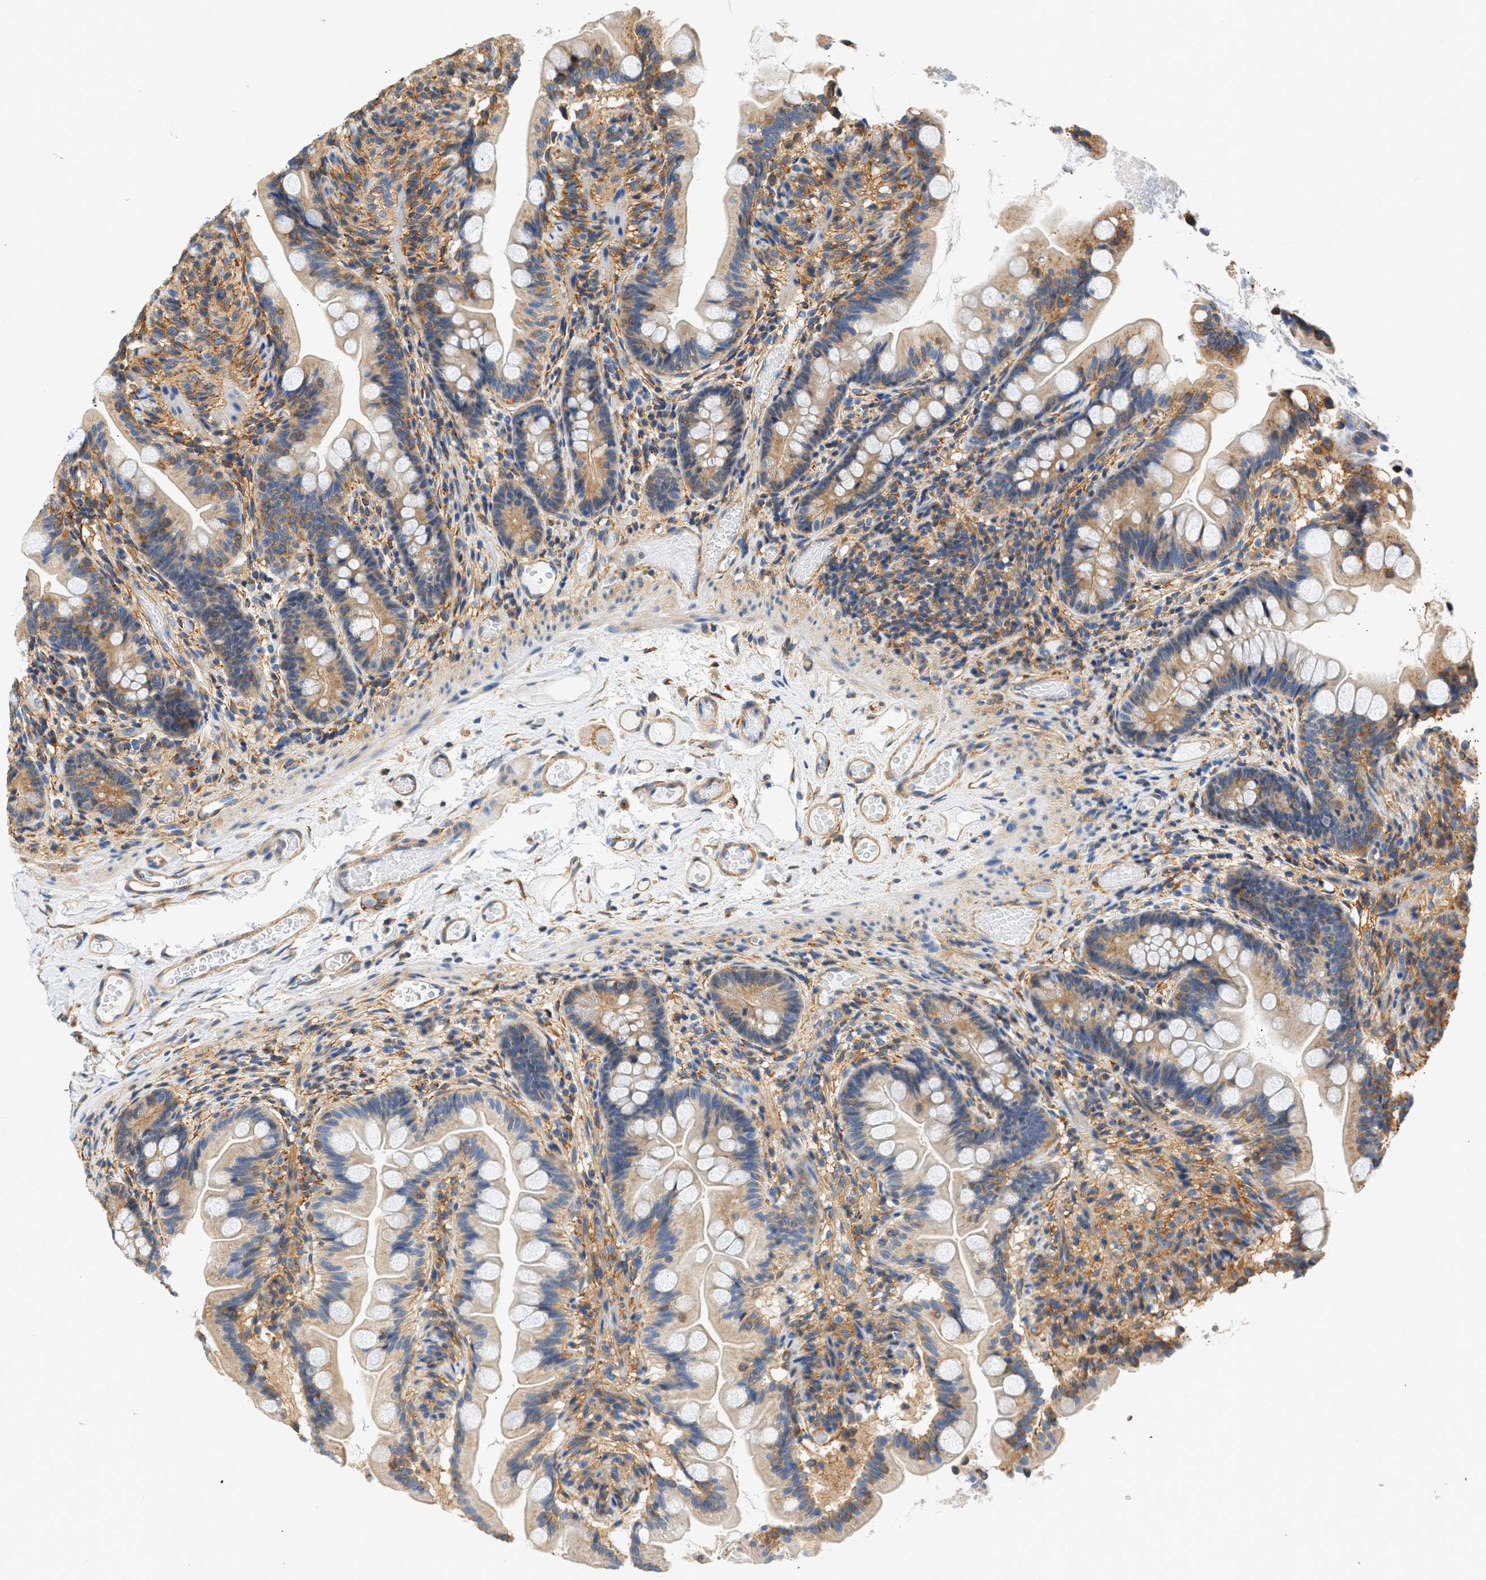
{"staining": {"intensity": "weak", "quantity": "25%-75%", "location": "cytoplasmic/membranous"}, "tissue": "small intestine", "cell_type": "Glandular cells", "image_type": "normal", "snomed": [{"axis": "morphology", "description": "Normal tissue, NOS"}, {"axis": "topography", "description": "Small intestine"}], "caption": "Small intestine stained for a protein (brown) exhibits weak cytoplasmic/membranous positive positivity in approximately 25%-75% of glandular cells.", "gene": "SEPTIN2", "patient": {"sex": "female", "age": 56}}